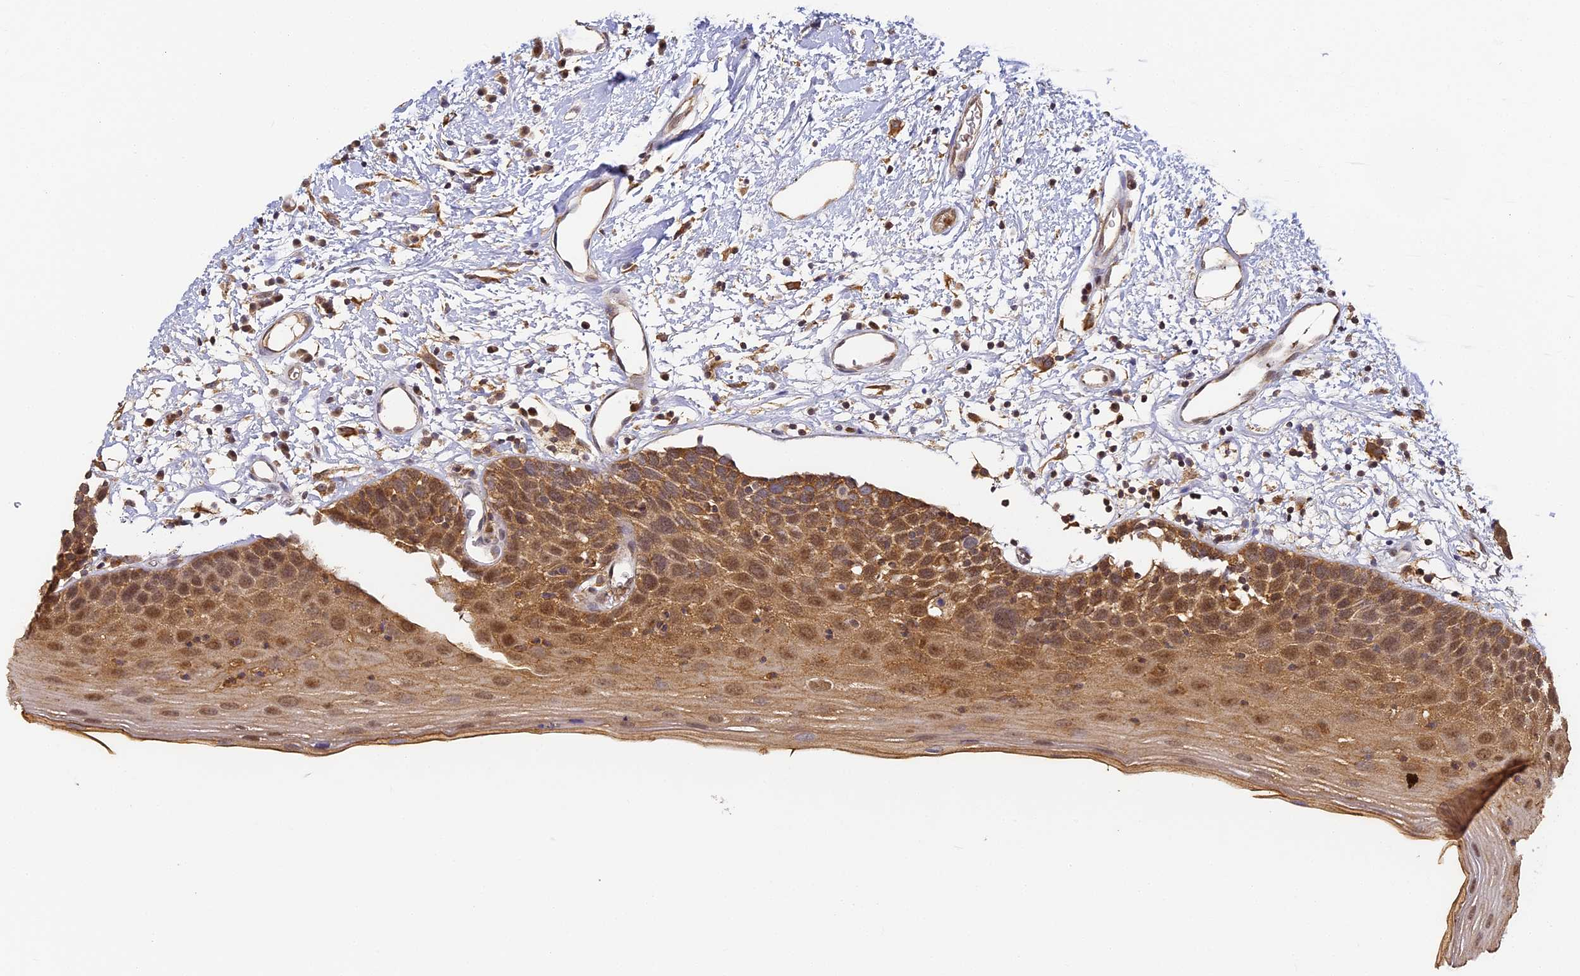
{"staining": {"intensity": "moderate", "quantity": ">75%", "location": "cytoplasmic/membranous,nuclear"}, "tissue": "oral mucosa", "cell_type": "Squamous epithelial cells", "image_type": "normal", "snomed": [{"axis": "morphology", "description": "Normal tissue, NOS"}, {"axis": "topography", "description": "Oral tissue"}], "caption": "IHC staining of benign oral mucosa, which displays medium levels of moderate cytoplasmic/membranous,nuclear expression in approximately >75% of squamous epithelial cells indicating moderate cytoplasmic/membranous,nuclear protein positivity. The staining was performed using DAB (brown) for protein detection and nuclei were counterstained in hematoxylin (blue).", "gene": "ENSG00000268870", "patient": {"sex": "male", "age": 74}}